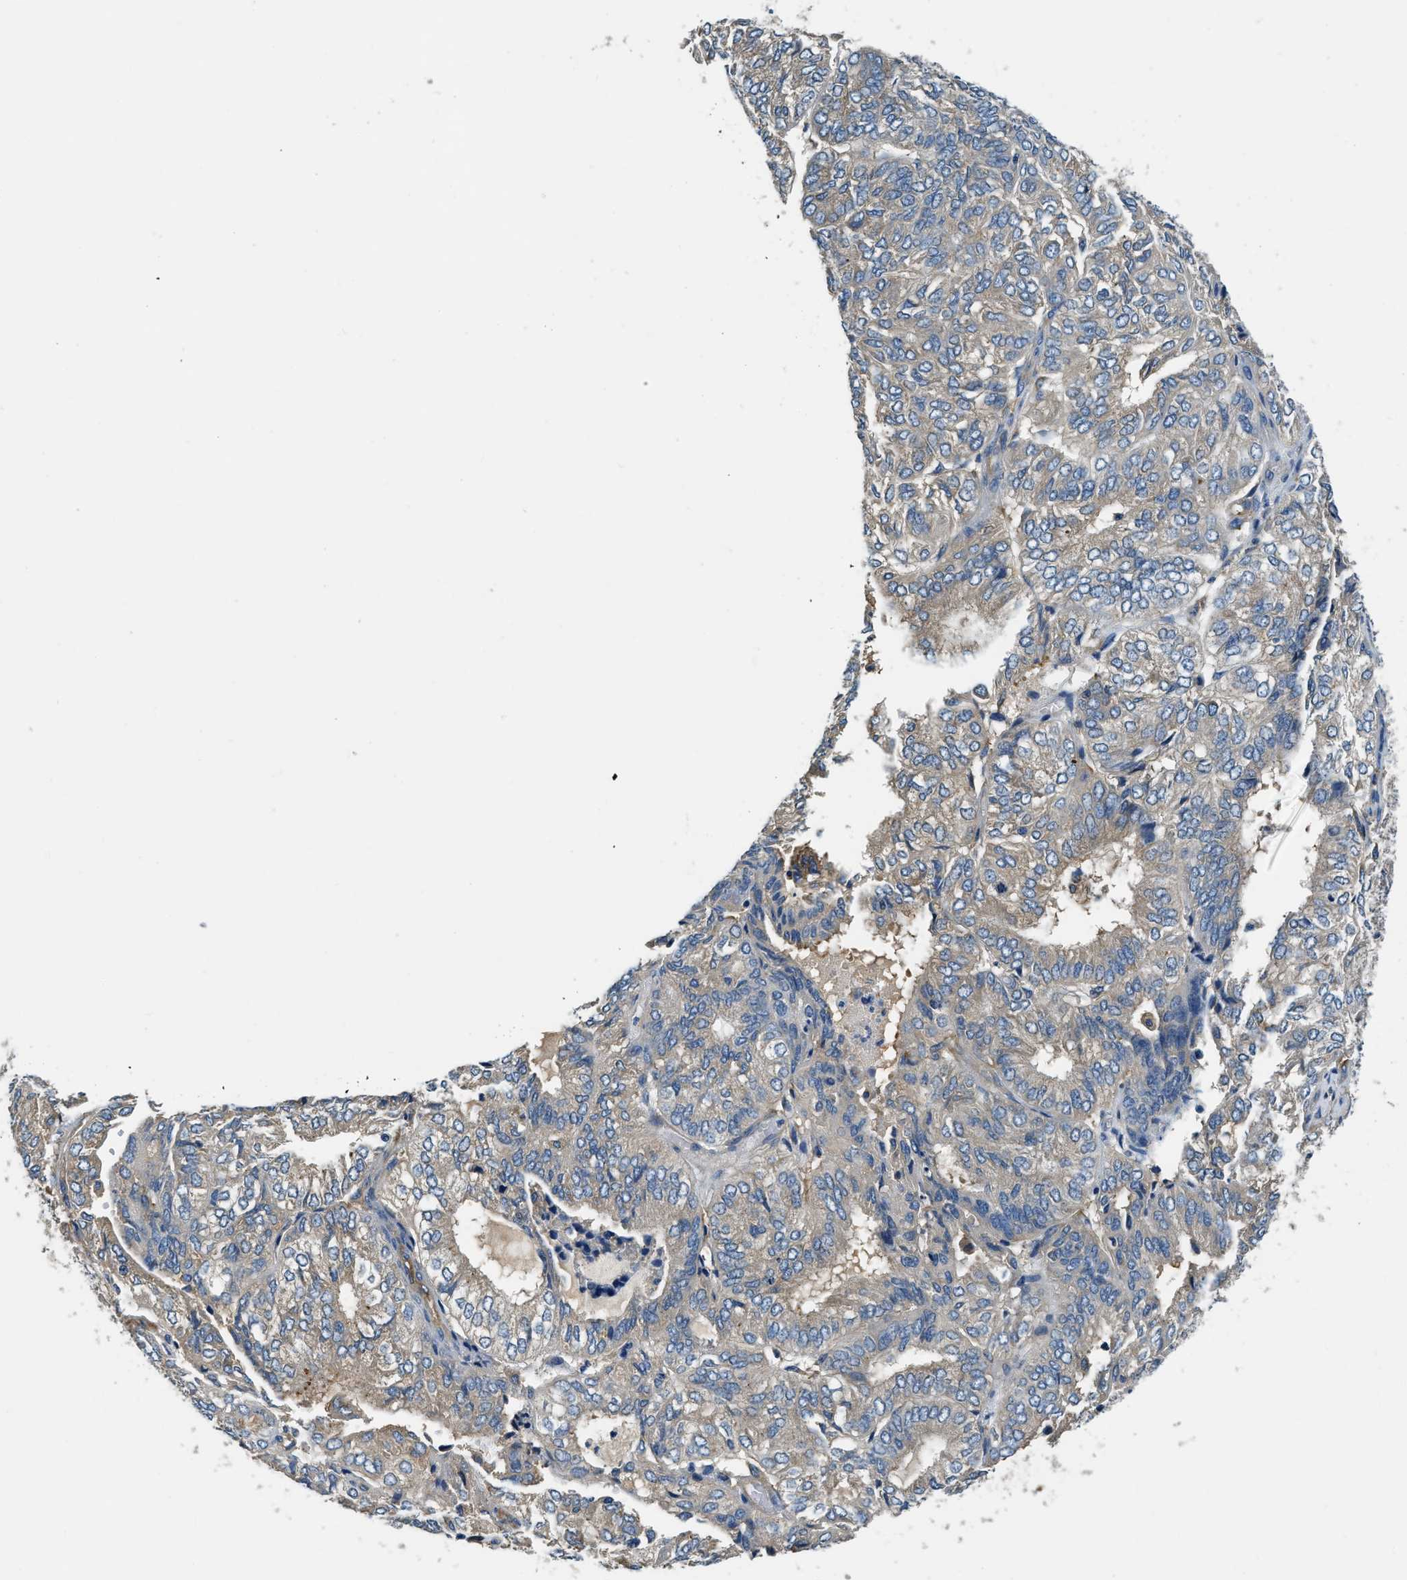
{"staining": {"intensity": "weak", "quantity": "25%-75%", "location": "cytoplasmic/membranous"}, "tissue": "endometrial cancer", "cell_type": "Tumor cells", "image_type": "cancer", "snomed": [{"axis": "morphology", "description": "Adenocarcinoma, NOS"}, {"axis": "topography", "description": "Uterus"}], "caption": "This image demonstrates IHC staining of endometrial adenocarcinoma, with low weak cytoplasmic/membranous positivity in approximately 25%-75% of tumor cells.", "gene": "EEA1", "patient": {"sex": "female", "age": 60}}